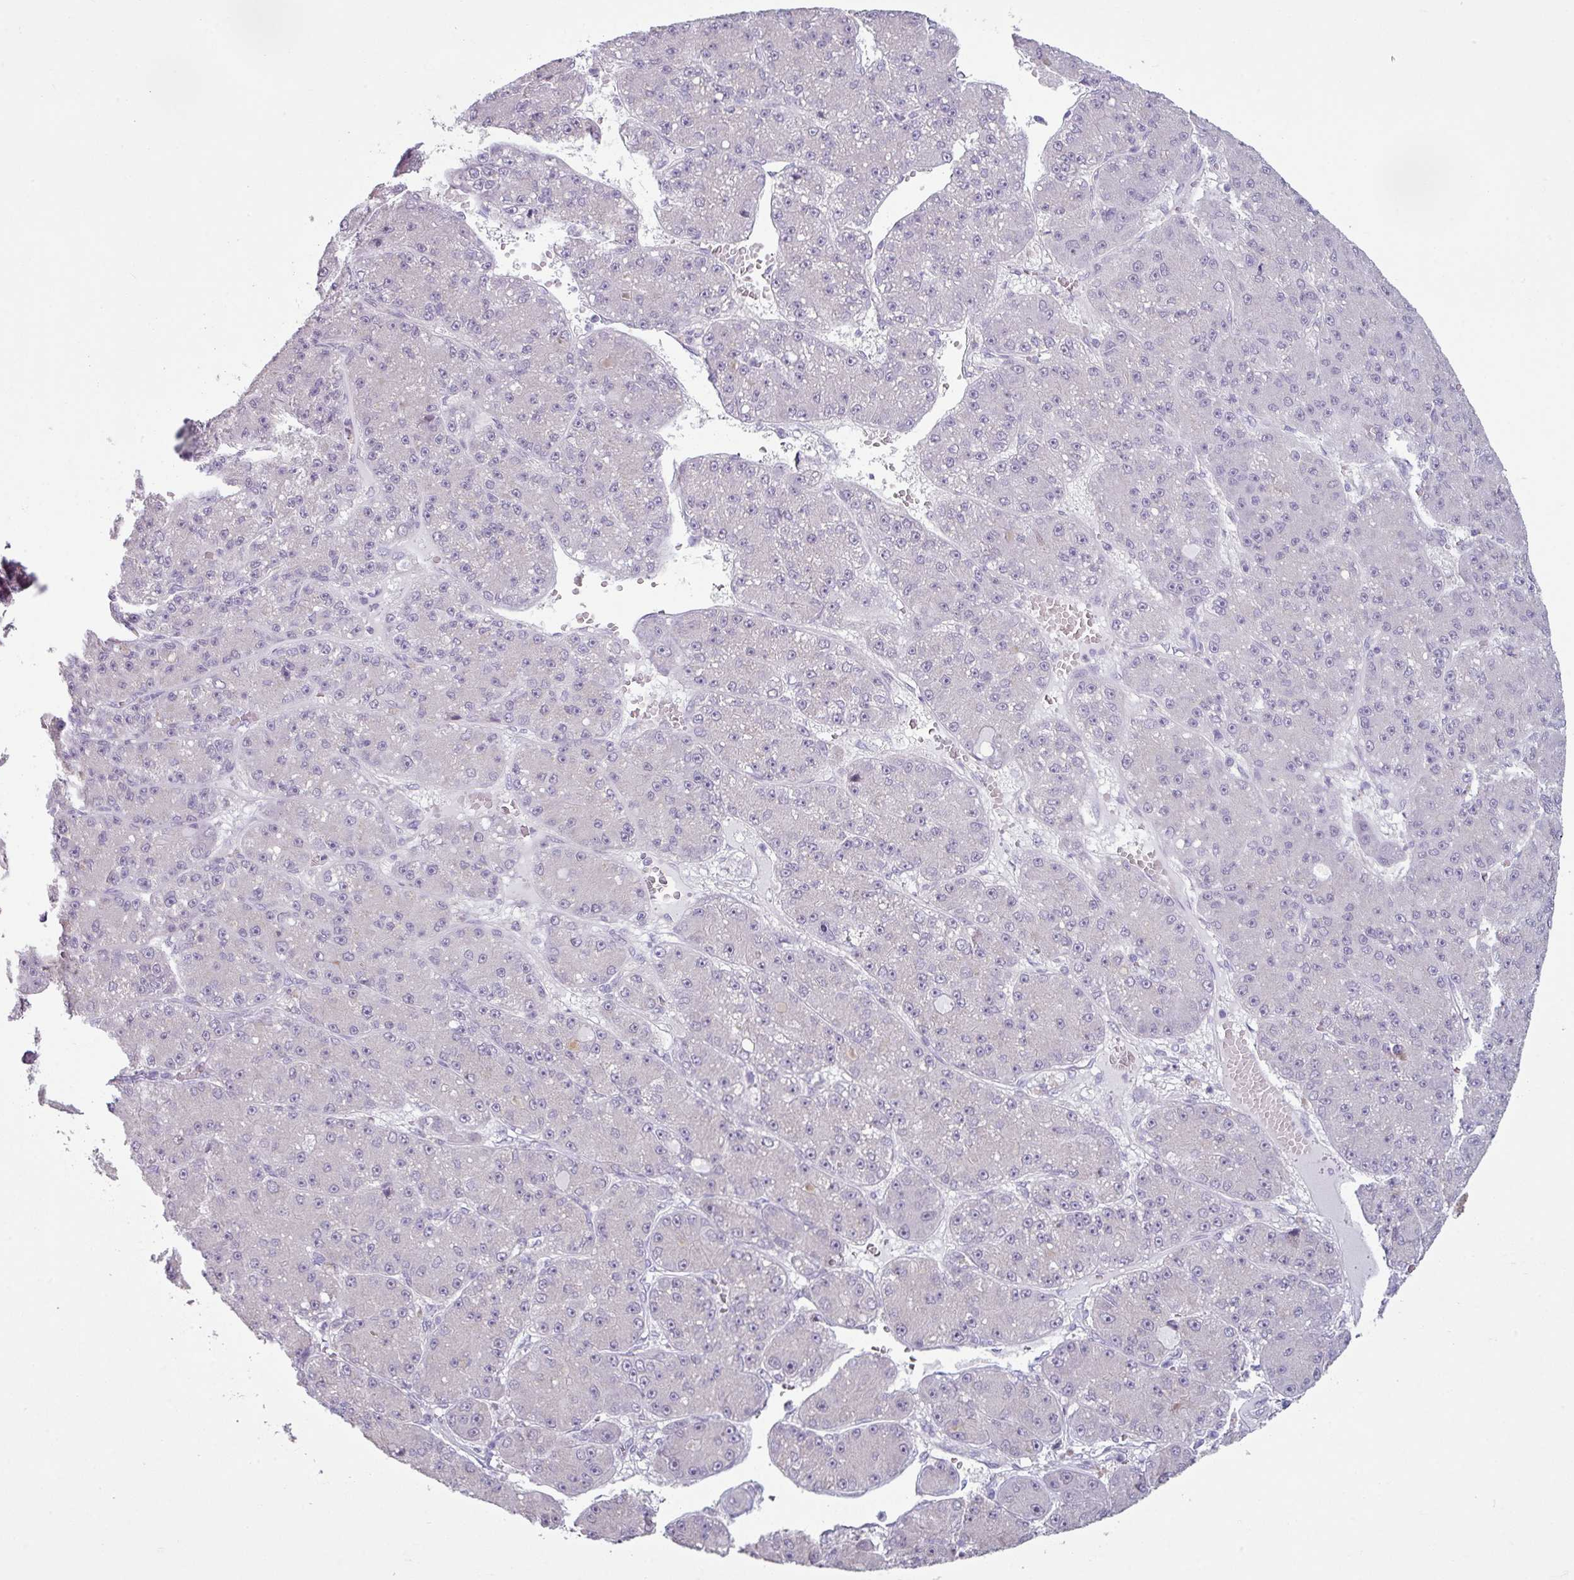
{"staining": {"intensity": "negative", "quantity": "none", "location": "none"}, "tissue": "liver cancer", "cell_type": "Tumor cells", "image_type": "cancer", "snomed": [{"axis": "morphology", "description": "Carcinoma, Hepatocellular, NOS"}, {"axis": "topography", "description": "Liver"}], "caption": "A photomicrograph of human liver cancer (hepatocellular carcinoma) is negative for staining in tumor cells. The staining was performed using DAB (3,3'-diaminobenzidine) to visualize the protein expression in brown, while the nuclei were stained in blue with hematoxylin (Magnification: 20x).", "gene": "TTLL12", "patient": {"sex": "male", "age": 67}}